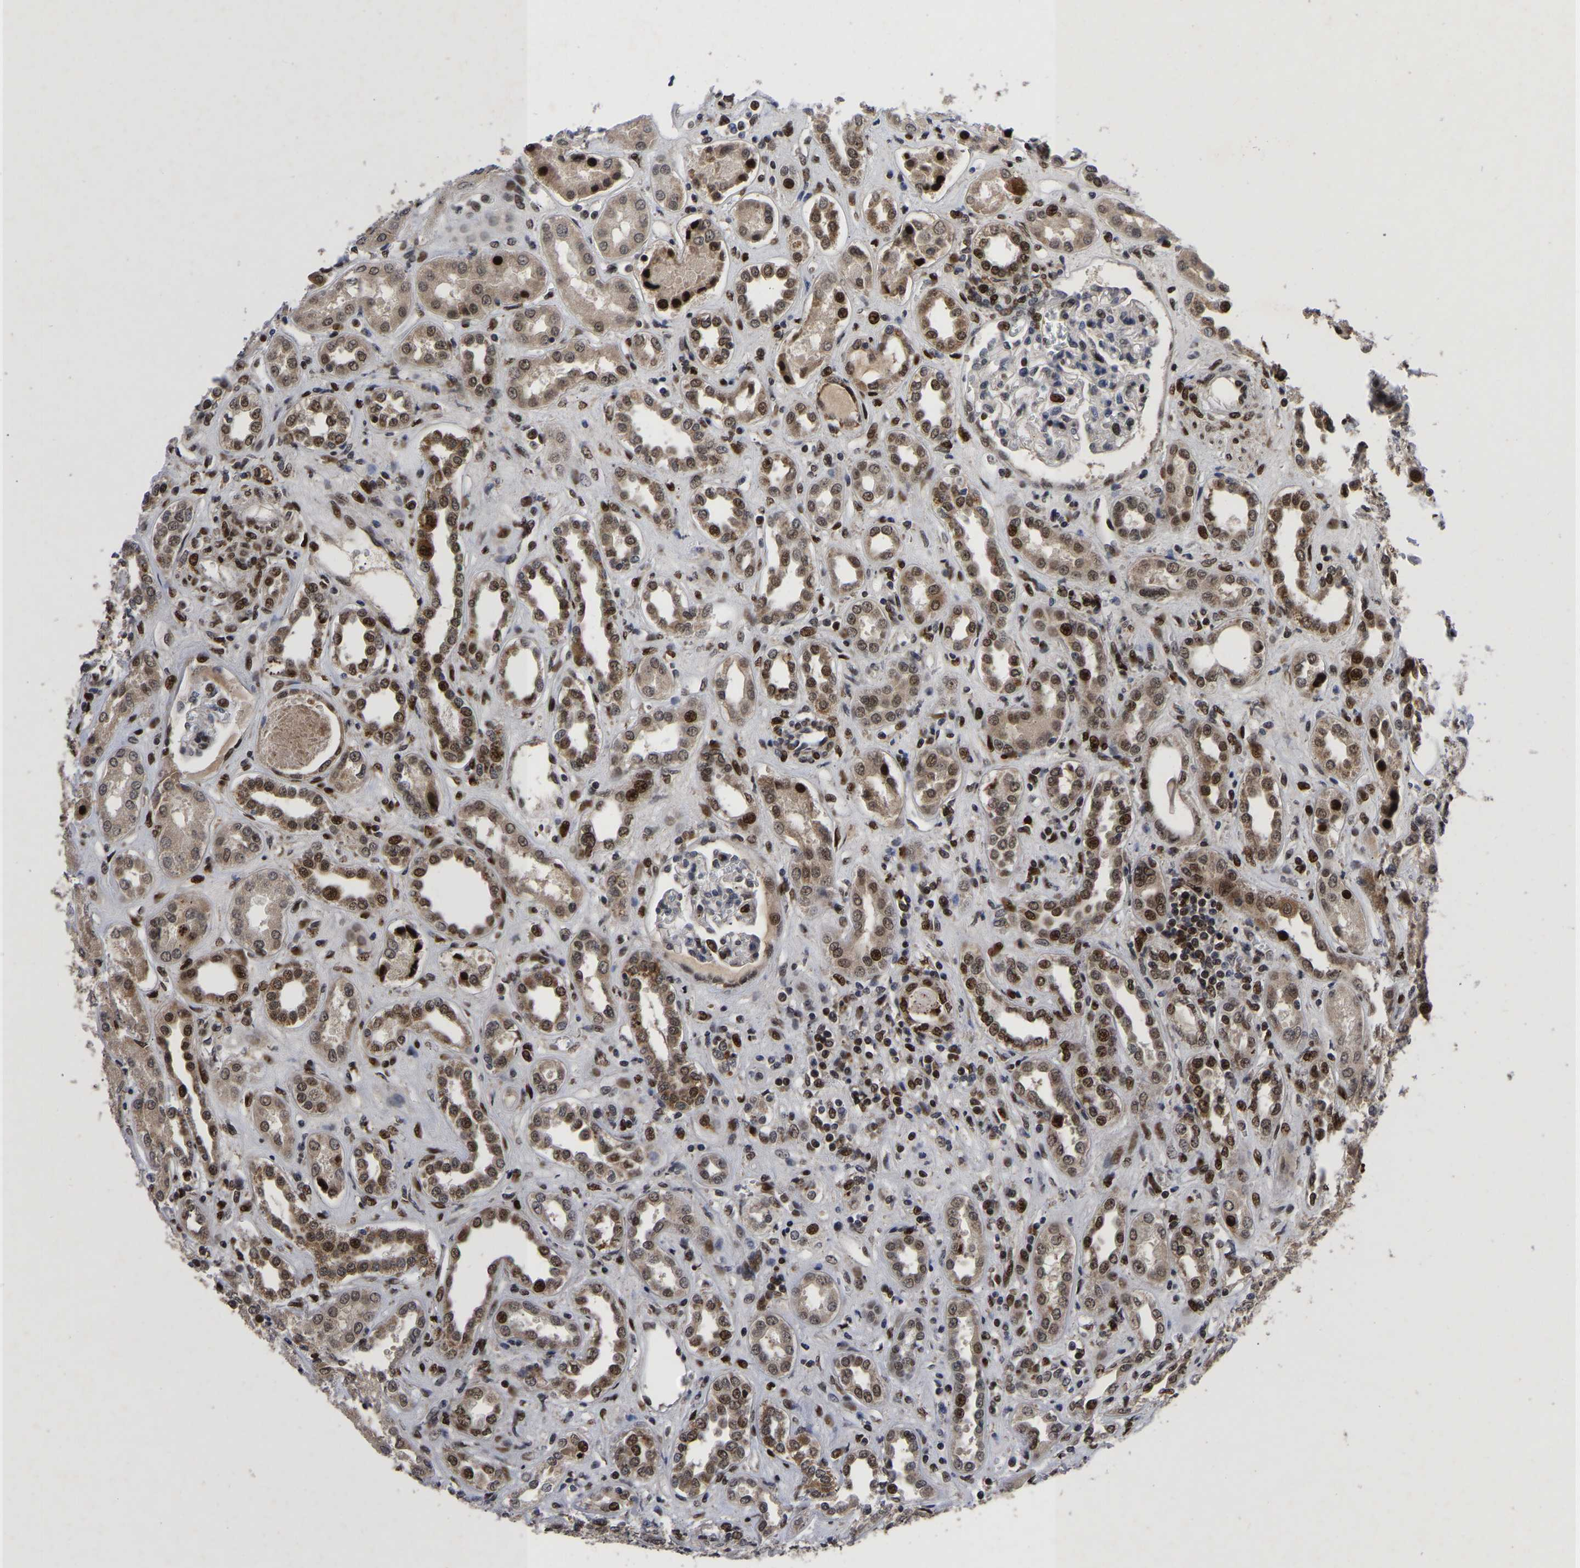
{"staining": {"intensity": "strong", "quantity": "25%-75%", "location": "nuclear"}, "tissue": "kidney", "cell_type": "Cells in glomeruli", "image_type": "normal", "snomed": [{"axis": "morphology", "description": "Normal tissue, NOS"}, {"axis": "topography", "description": "Kidney"}], "caption": "Human kidney stained with a brown dye displays strong nuclear positive positivity in about 25%-75% of cells in glomeruli.", "gene": "JUNB", "patient": {"sex": "male", "age": 59}}